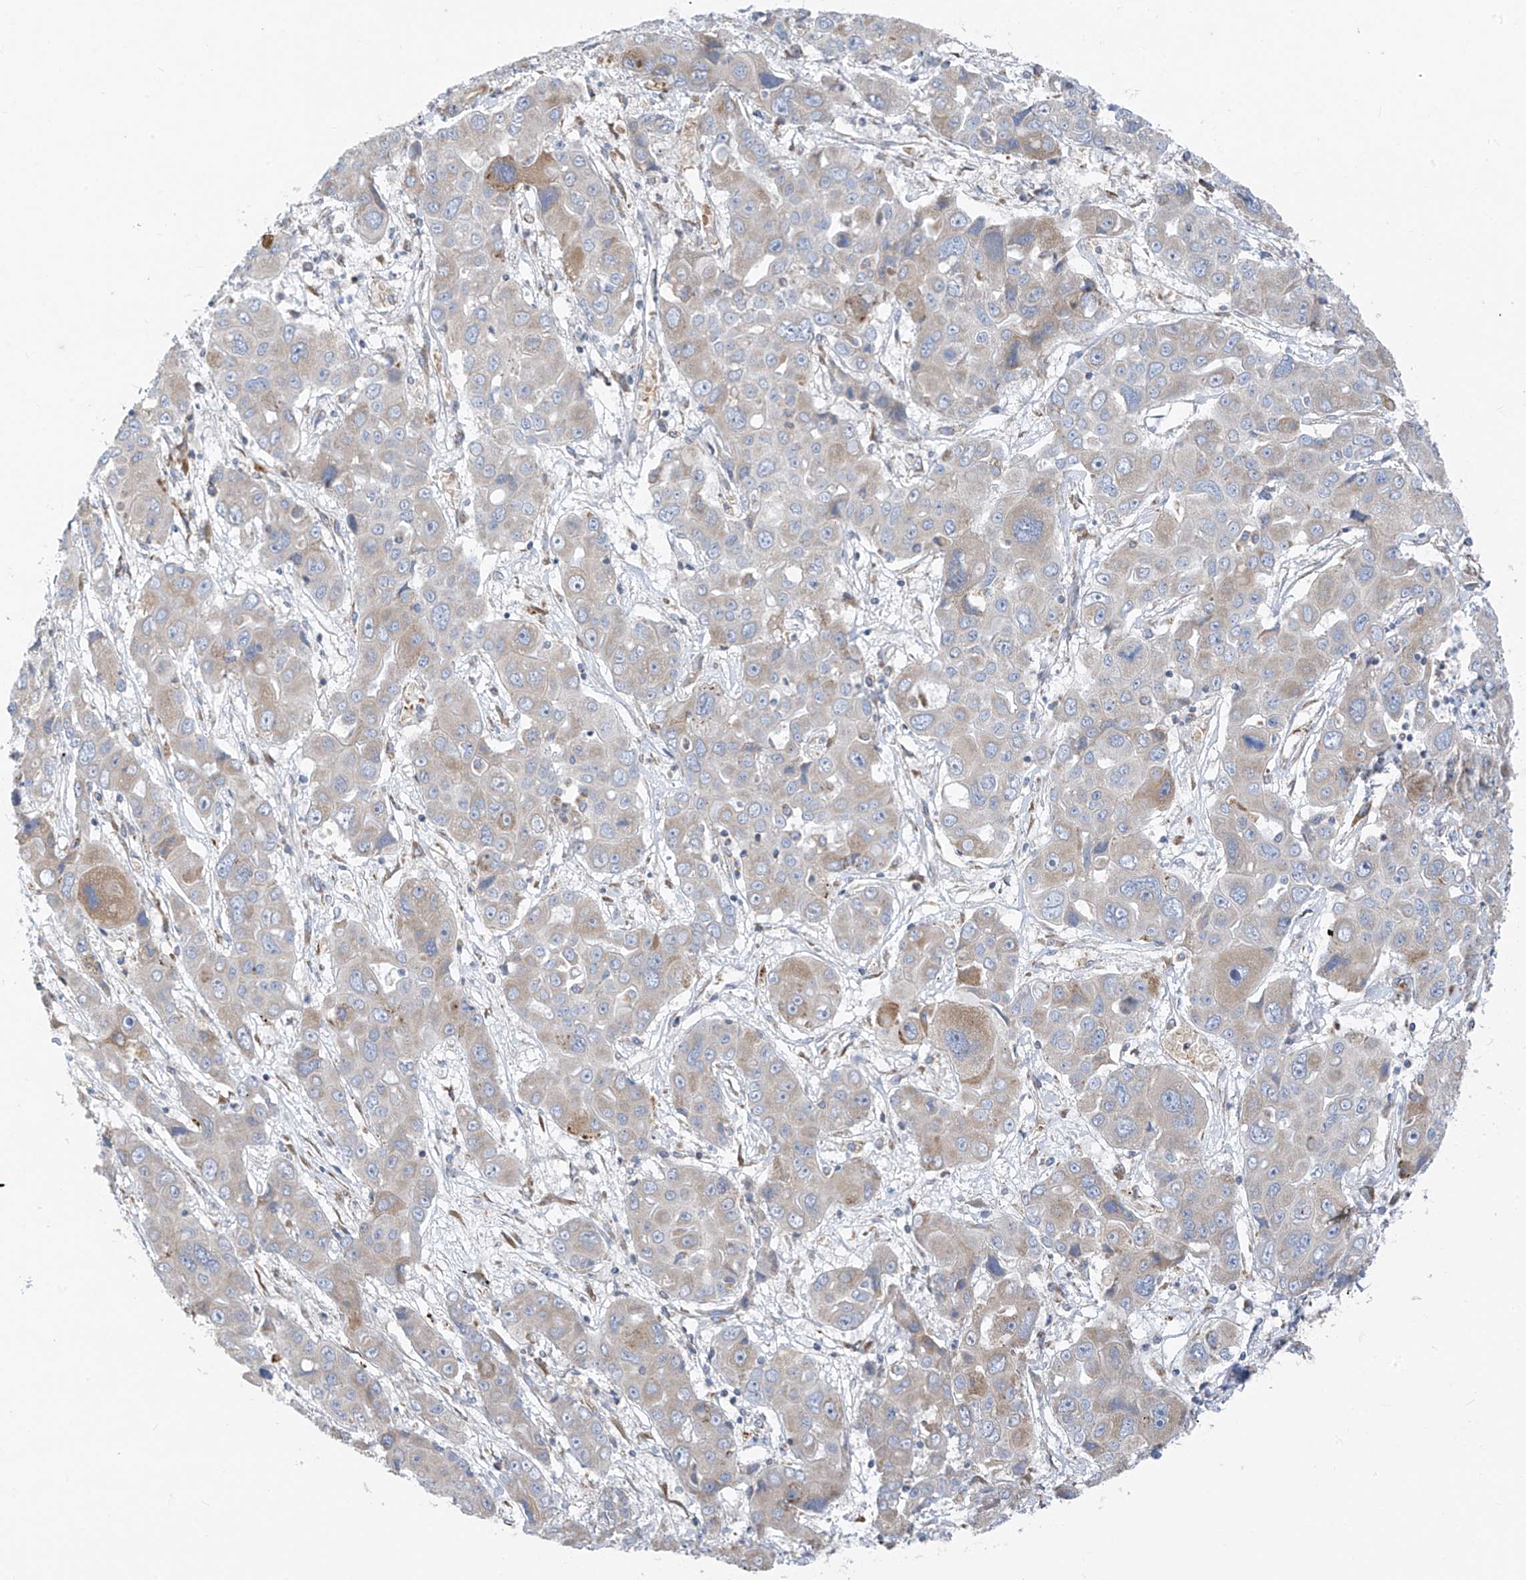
{"staining": {"intensity": "weak", "quantity": "<25%", "location": "cytoplasmic/membranous"}, "tissue": "liver cancer", "cell_type": "Tumor cells", "image_type": "cancer", "snomed": [{"axis": "morphology", "description": "Cholangiocarcinoma"}, {"axis": "topography", "description": "Liver"}], "caption": "A micrograph of liver cancer stained for a protein exhibits no brown staining in tumor cells.", "gene": "EOMES", "patient": {"sex": "male", "age": 67}}